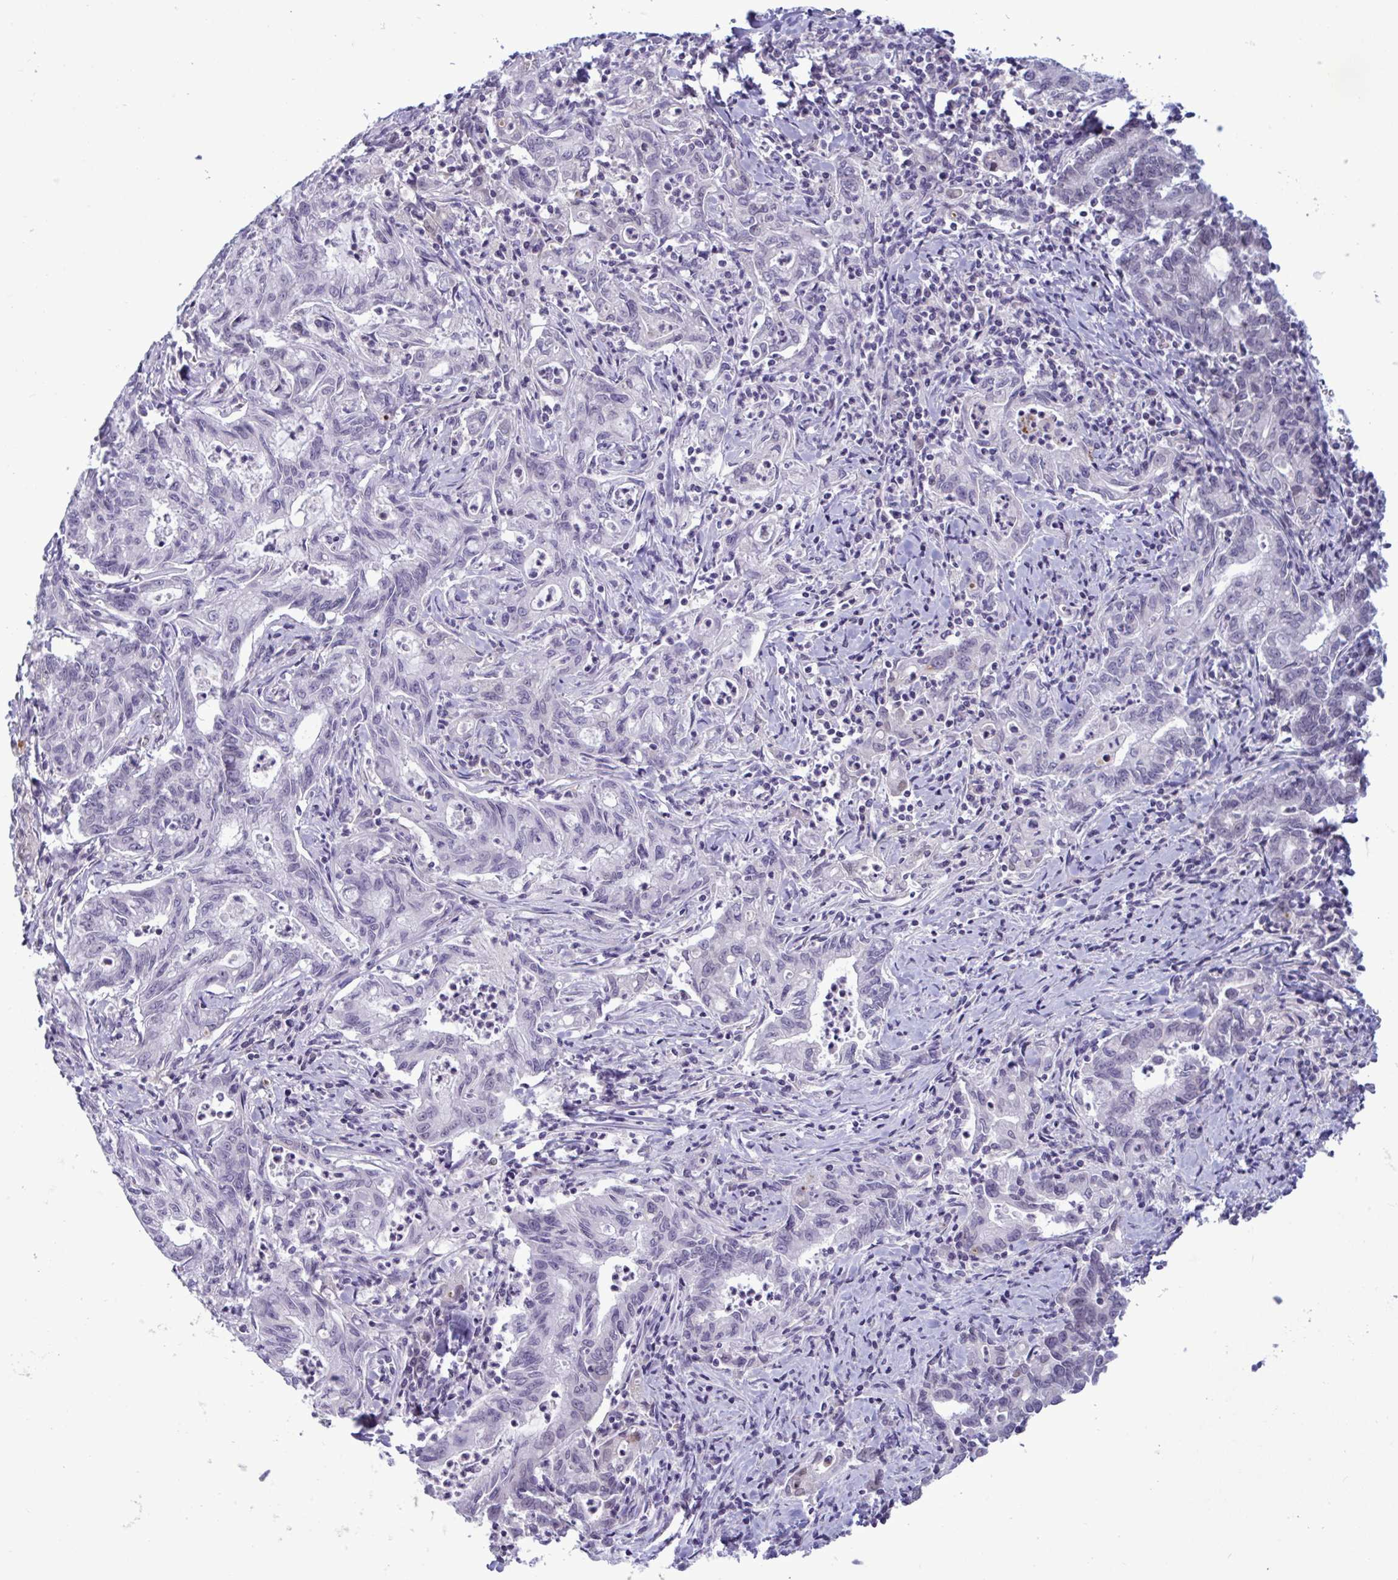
{"staining": {"intensity": "negative", "quantity": "none", "location": "none"}, "tissue": "stomach cancer", "cell_type": "Tumor cells", "image_type": "cancer", "snomed": [{"axis": "morphology", "description": "Adenocarcinoma, NOS"}, {"axis": "topography", "description": "Stomach, upper"}], "caption": "An immunohistochemistry micrograph of adenocarcinoma (stomach) is shown. There is no staining in tumor cells of adenocarcinoma (stomach). (DAB immunohistochemistry (IHC), high magnification).", "gene": "DOCK11", "patient": {"sex": "female", "age": 79}}